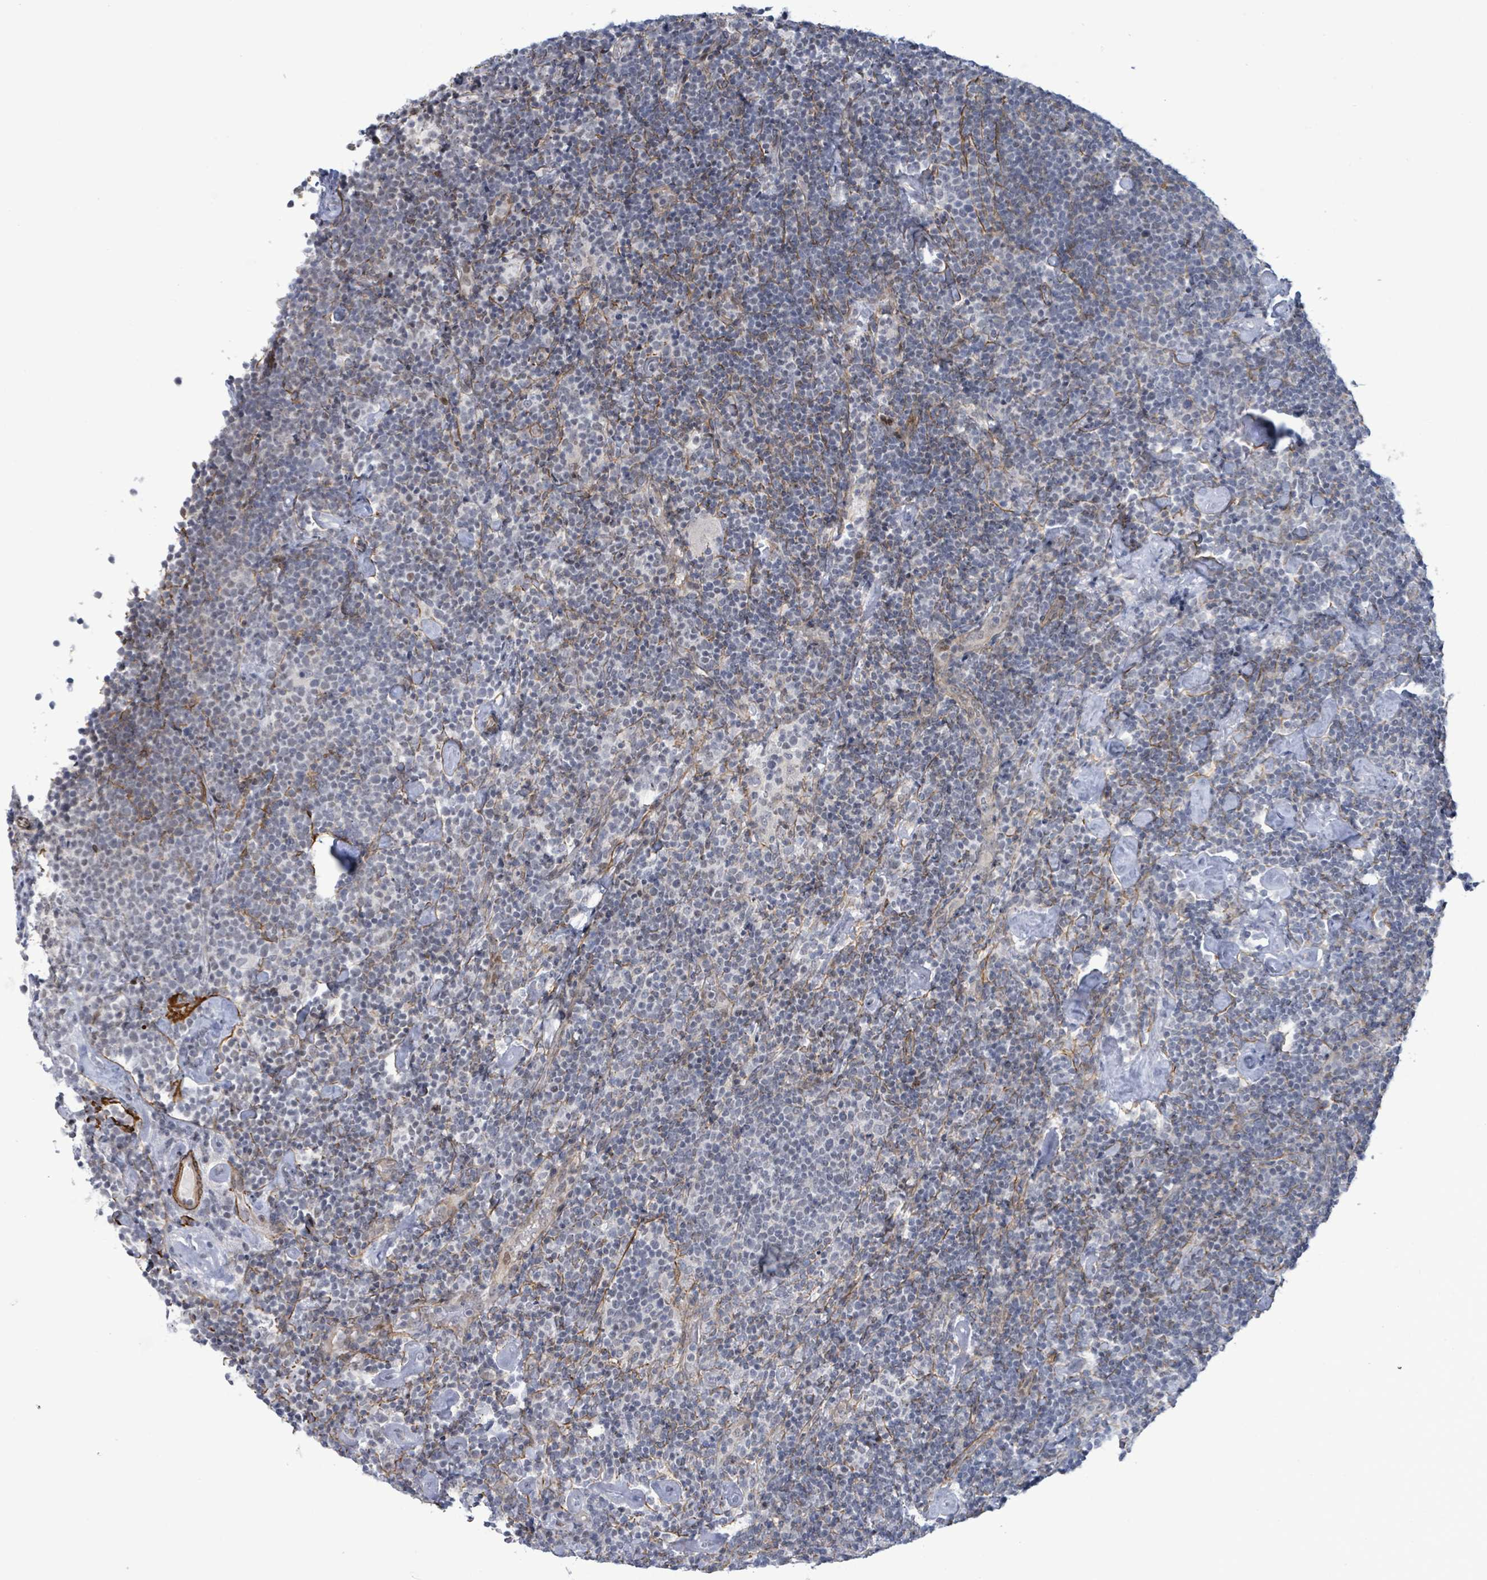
{"staining": {"intensity": "negative", "quantity": "none", "location": "none"}, "tissue": "lymphoma", "cell_type": "Tumor cells", "image_type": "cancer", "snomed": [{"axis": "morphology", "description": "Malignant lymphoma, non-Hodgkin's type, High grade"}, {"axis": "topography", "description": "Lymph node"}], "caption": "The image displays no significant positivity in tumor cells of malignant lymphoma, non-Hodgkin's type (high-grade).", "gene": "DMRTC1B", "patient": {"sex": "male", "age": 61}}